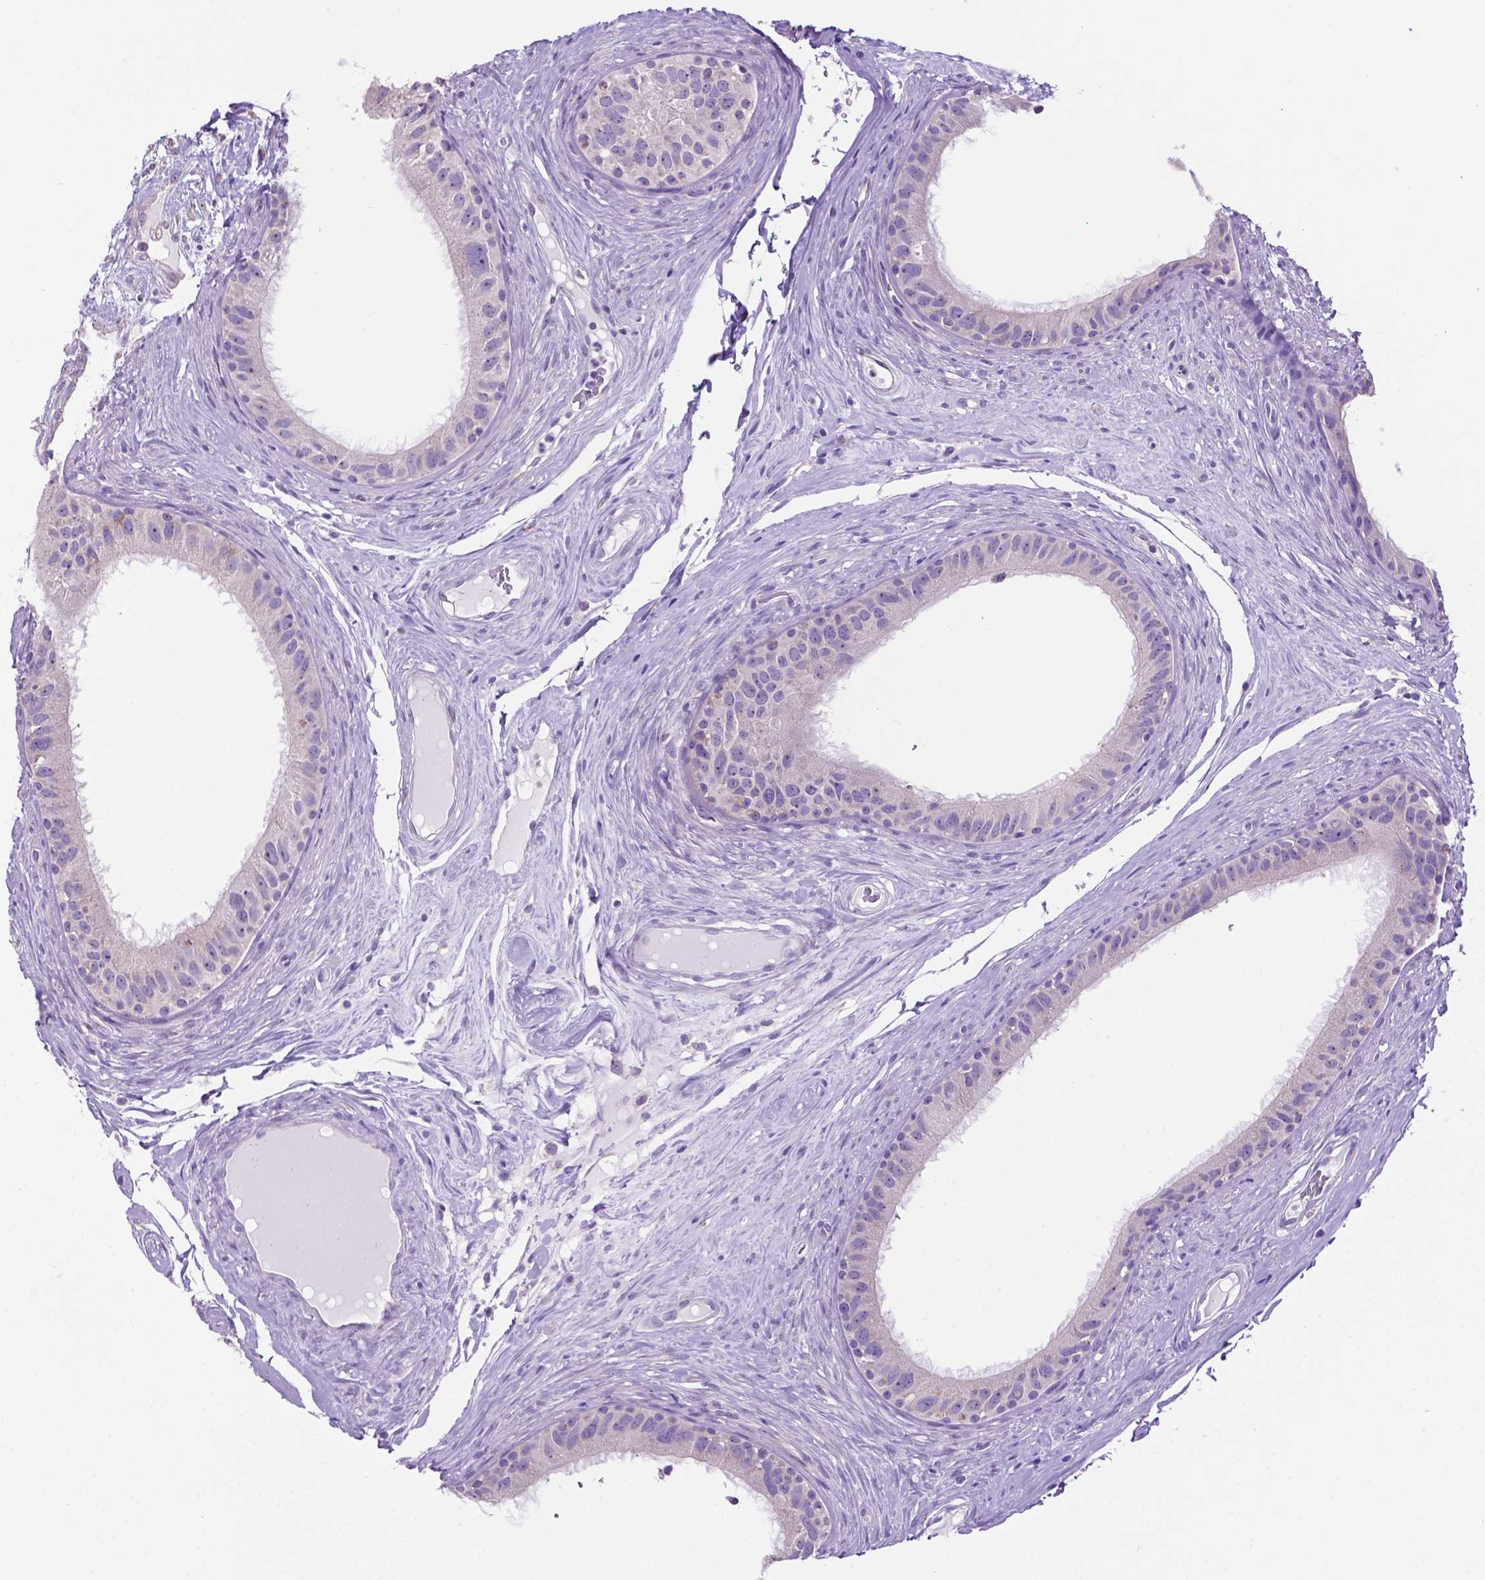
{"staining": {"intensity": "negative", "quantity": "none", "location": "none"}, "tissue": "epididymis", "cell_type": "Glandular cells", "image_type": "normal", "snomed": [{"axis": "morphology", "description": "Normal tissue, NOS"}, {"axis": "topography", "description": "Epididymis"}], "caption": "Protein analysis of normal epididymis demonstrates no significant expression in glandular cells.", "gene": "SPDYA", "patient": {"sex": "male", "age": 59}}